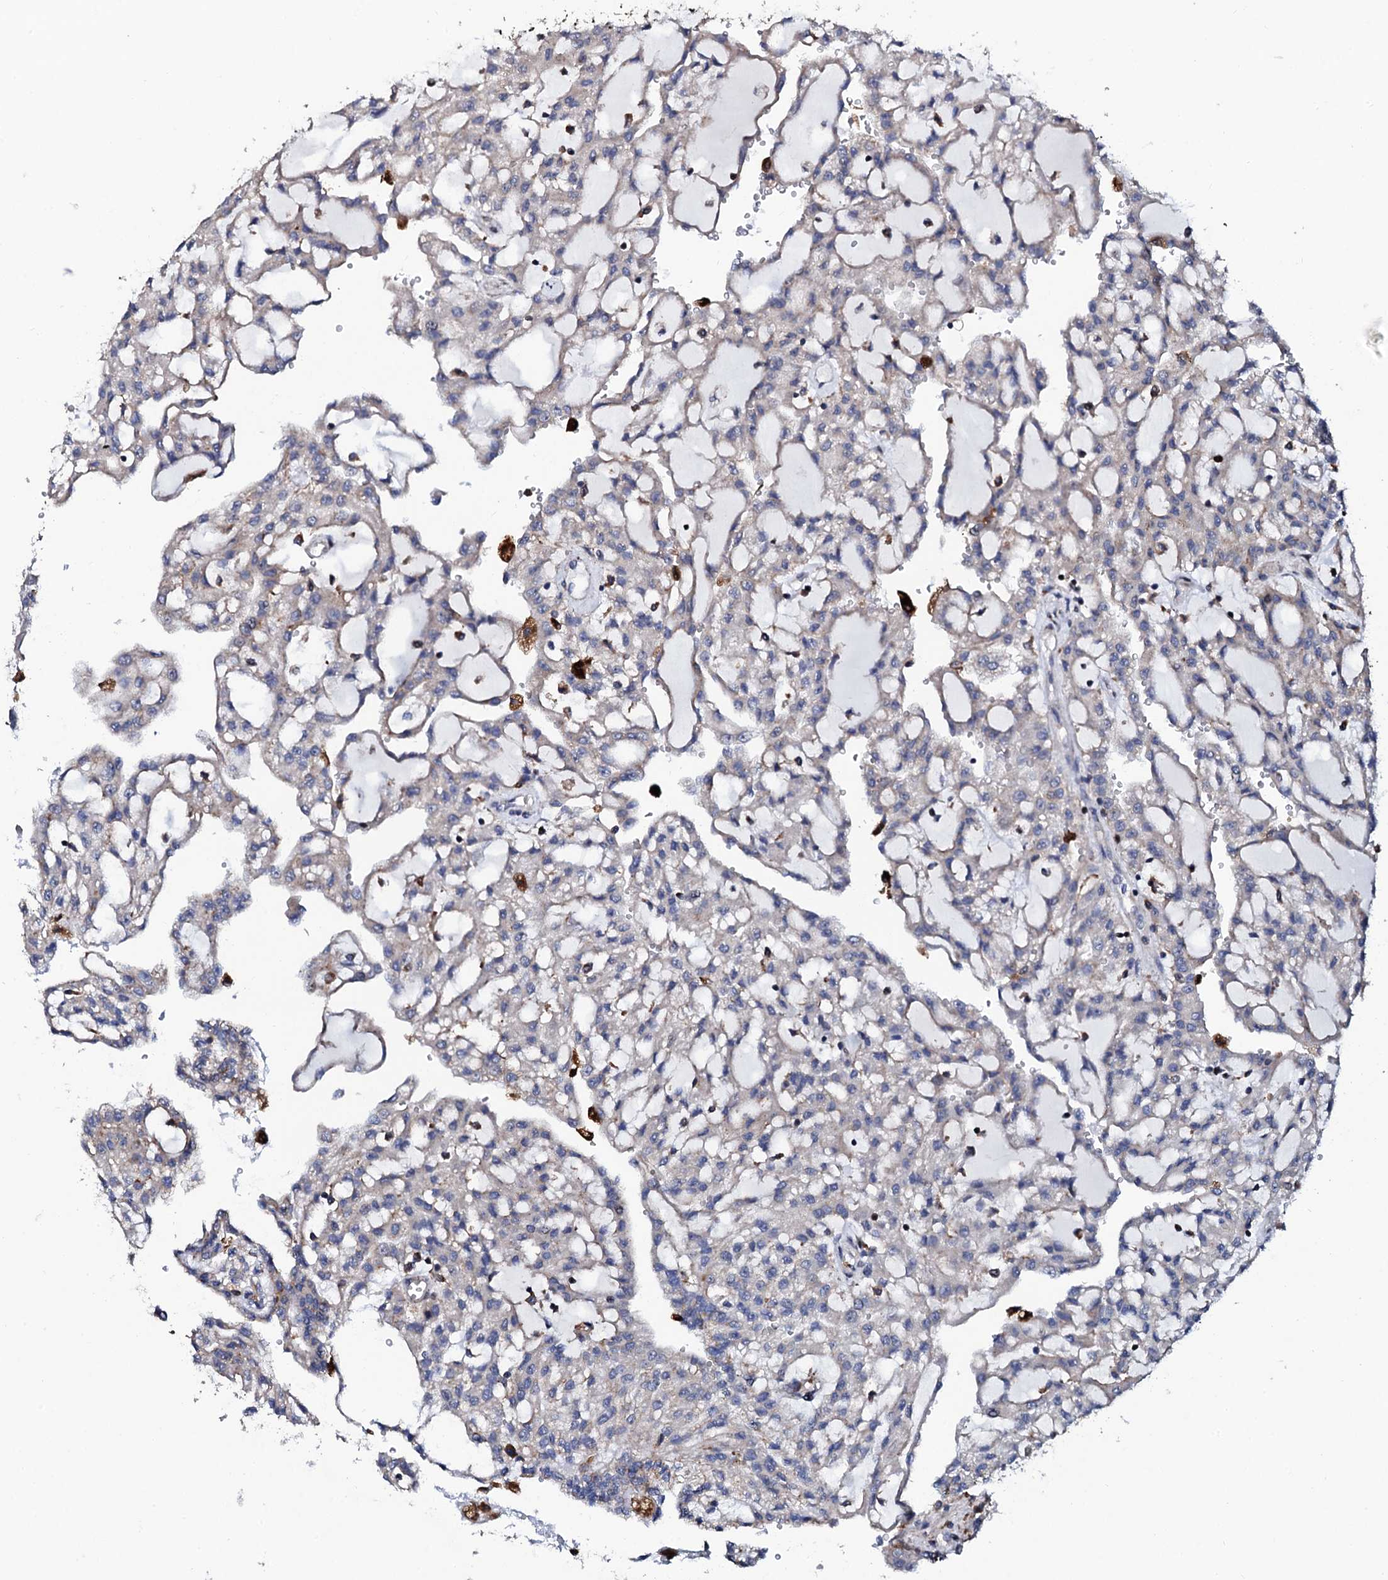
{"staining": {"intensity": "weak", "quantity": "<25%", "location": "cytoplasmic/membranous"}, "tissue": "renal cancer", "cell_type": "Tumor cells", "image_type": "cancer", "snomed": [{"axis": "morphology", "description": "Adenocarcinoma, NOS"}, {"axis": "topography", "description": "Kidney"}], "caption": "High power microscopy micrograph of an IHC histopathology image of adenocarcinoma (renal), revealing no significant expression in tumor cells.", "gene": "TCIRG1", "patient": {"sex": "male", "age": 63}}